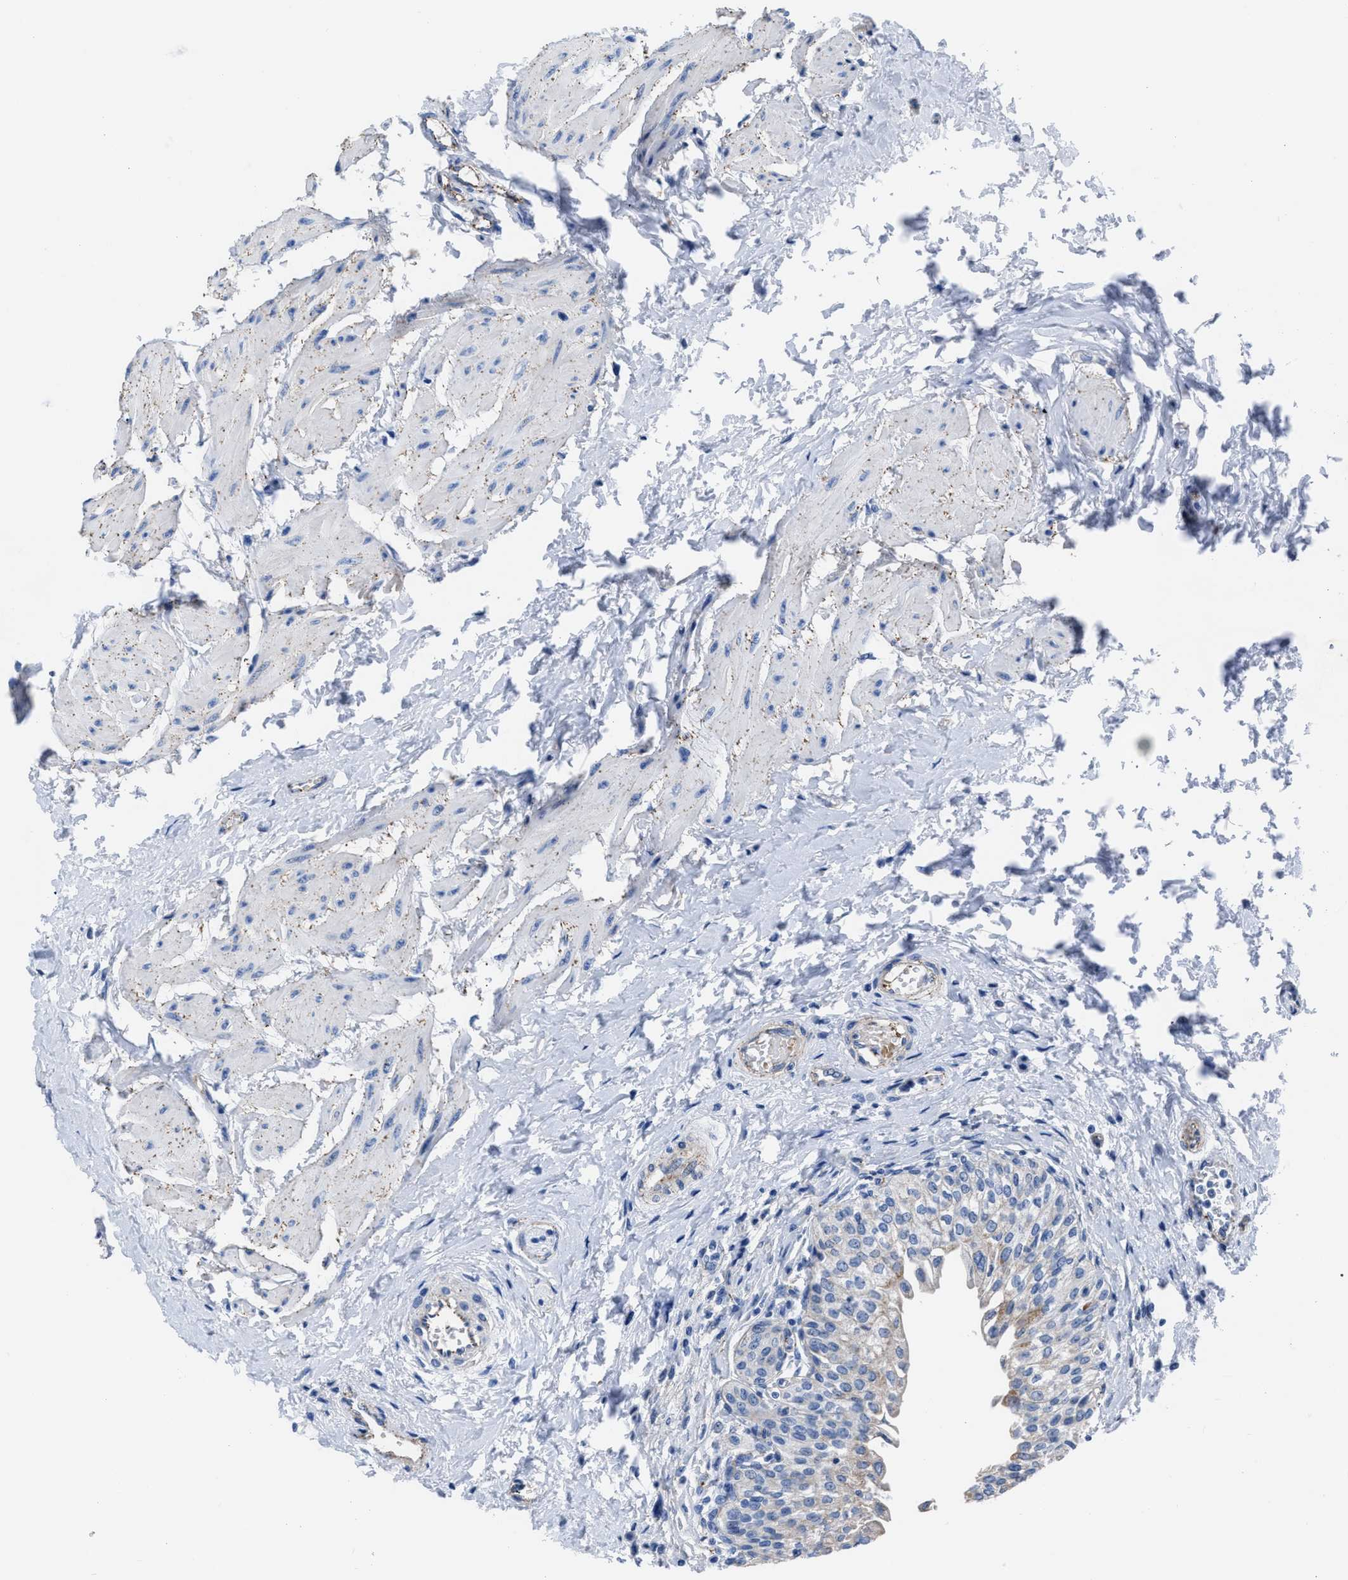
{"staining": {"intensity": "moderate", "quantity": "<25%", "location": "cytoplasmic/membranous"}, "tissue": "urinary bladder", "cell_type": "Urothelial cells", "image_type": "normal", "snomed": [{"axis": "morphology", "description": "Normal tissue, NOS"}, {"axis": "topography", "description": "Urinary bladder"}], "caption": "Protein expression analysis of normal urinary bladder displays moderate cytoplasmic/membranous staining in about <25% of urothelial cells. (brown staining indicates protein expression, while blue staining denotes nuclei).", "gene": "KCNMB3", "patient": {"sex": "male", "age": 55}}